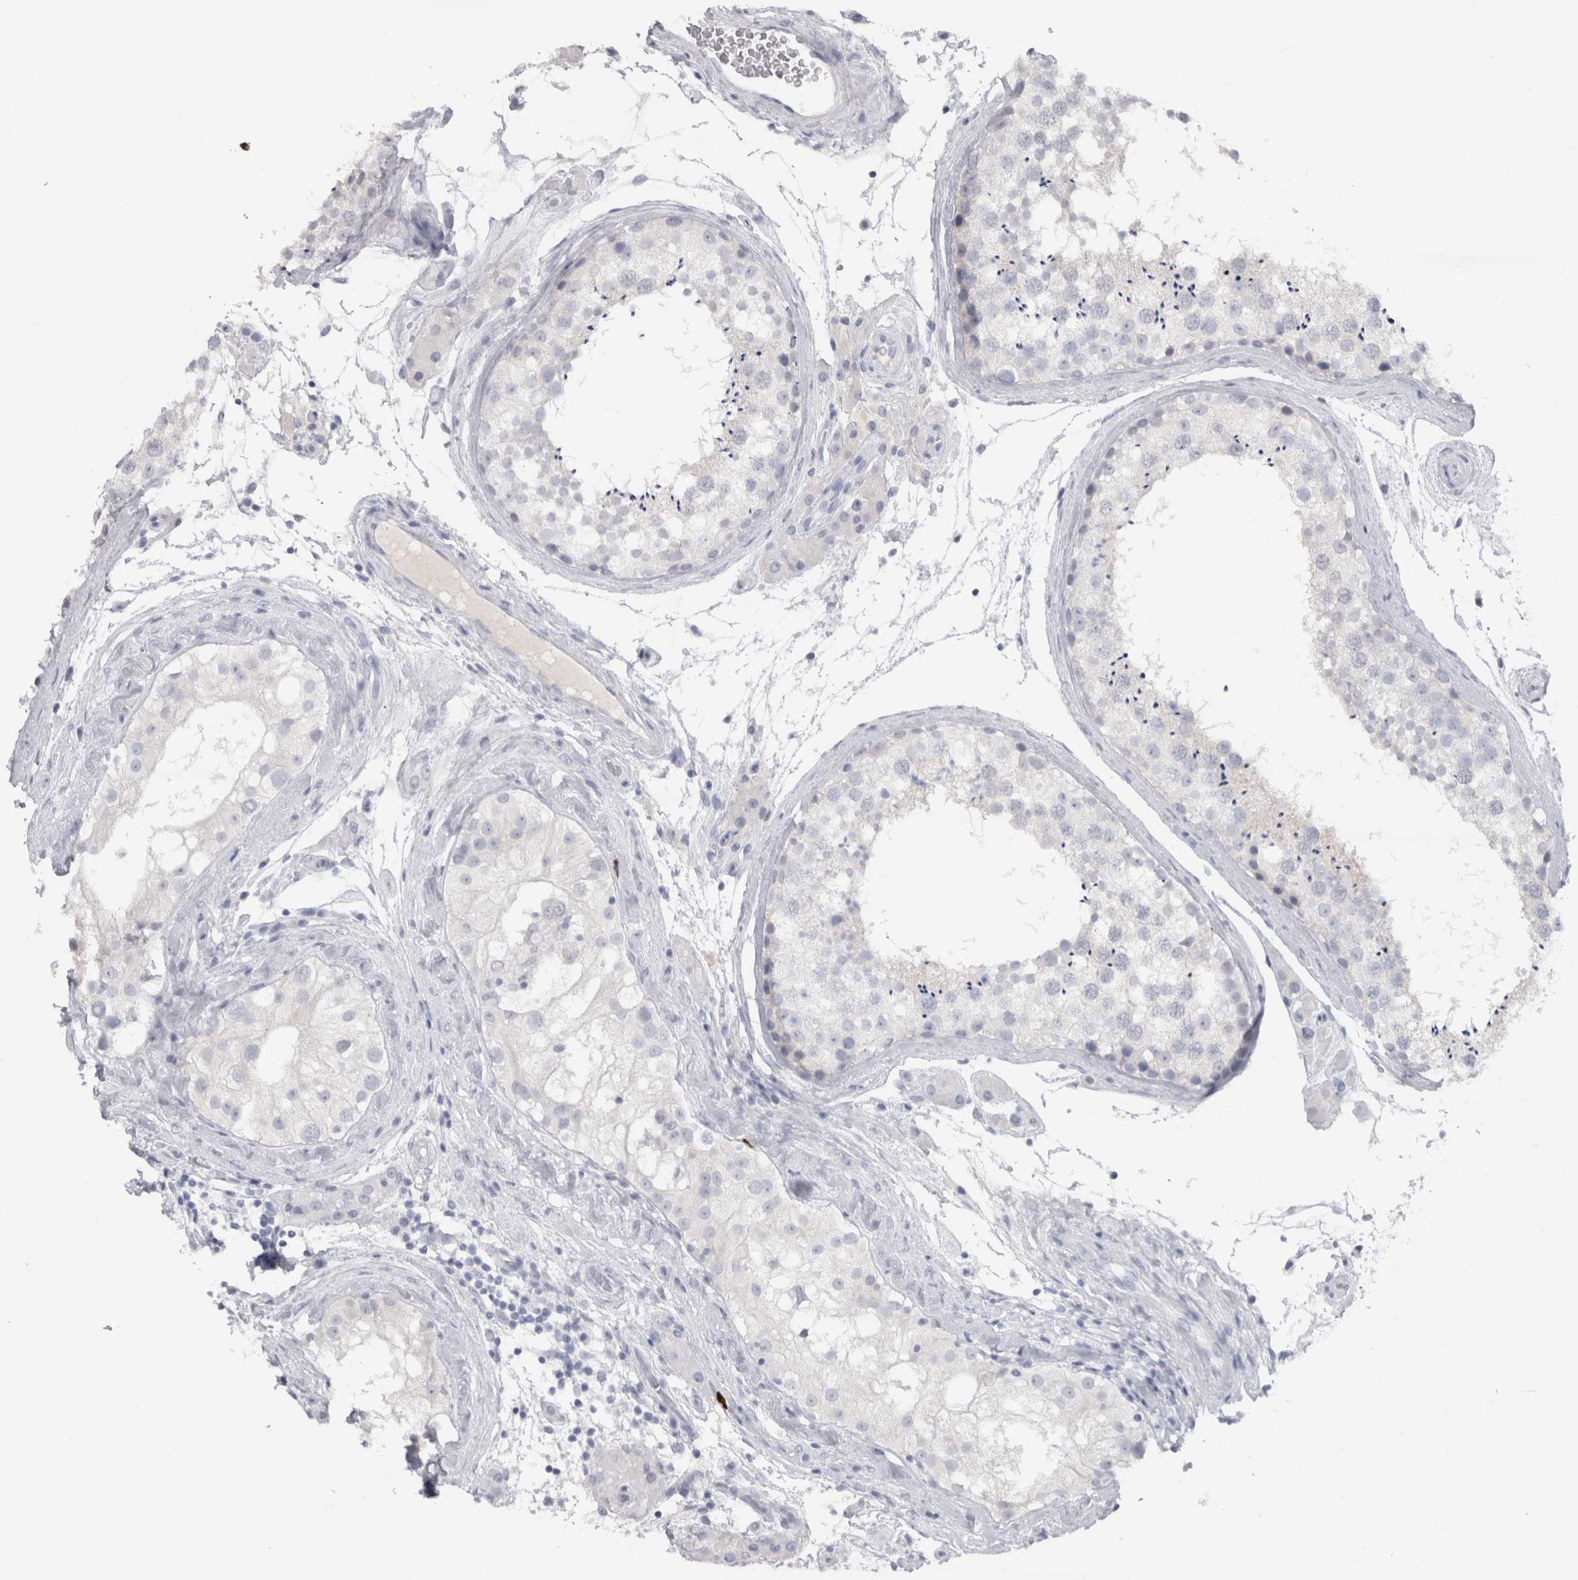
{"staining": {"intensity": "negative", "quantity": "none", "location": "none"}, "tissue": "testis", "cell_type": "Cells in seminiferous ducts", "image_type": "normal", "snomed": [{"axis": "morphology", "description": "Normal tissue, NOS"}, {"axis": "topography", "description": "Testis"}], "caption": "High power microscopy histopathology image of an immunohistochemistry (IHC) histopathology image of normal testis, revealing no significant expression in cells in seminiferous ducts. Brightfield microscopy of immunohistochemistry (IHC) stained with DAB (3,3'-diaminobenzidine) (brown) and hematoxylin (blue), captured at high magnification.", "gene": "CDH17", "patient": {"sex": "male", "age": 46}}